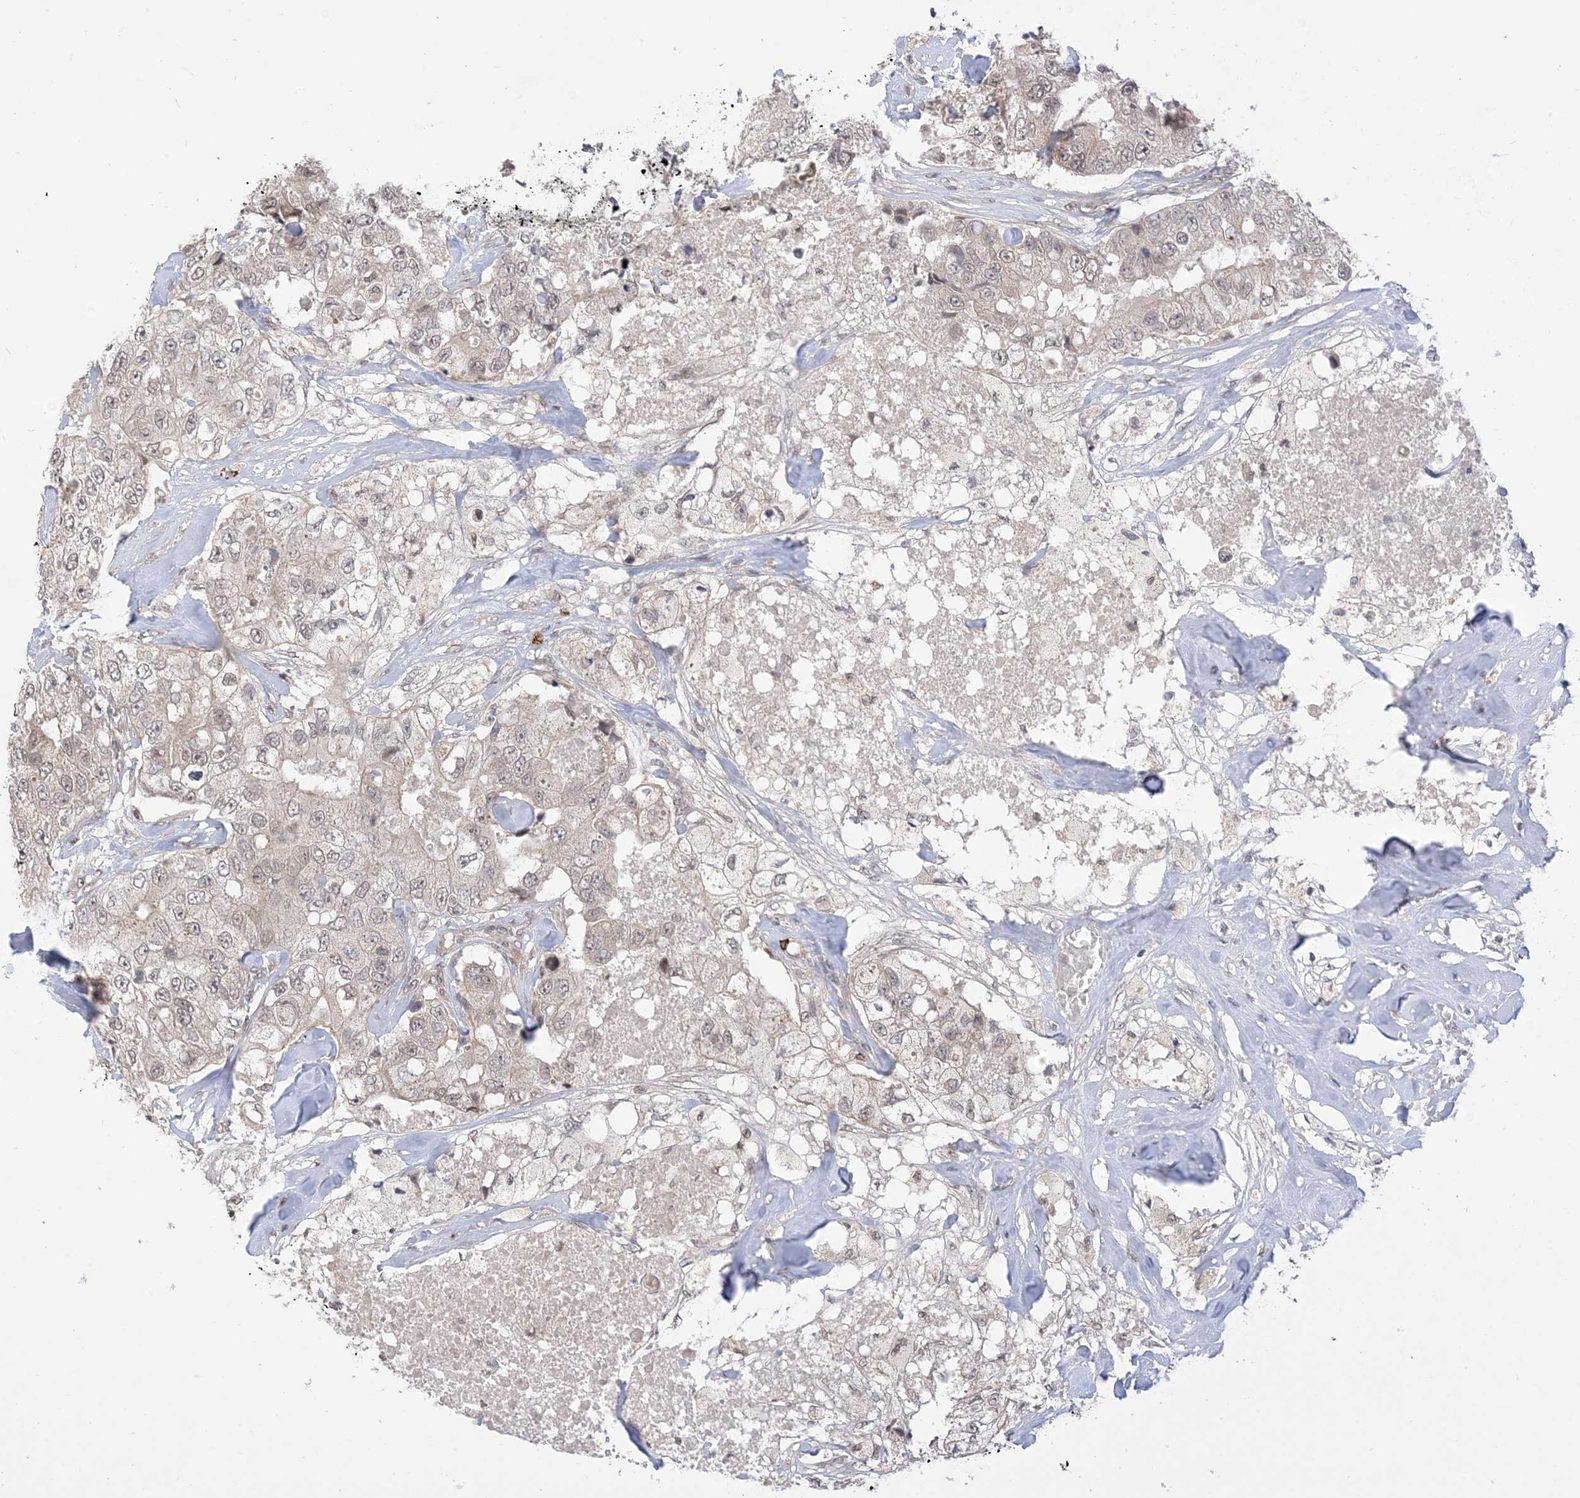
{"staining": {"intensity": "weak", "quantity": "<25%", "location": "cytoplasmic/membranous"}, "tissue": "breast cancer", "cell_type": "Tumor cells", "image_type": "cancer", "snomed": [{"axis": "morphology", "description": "Duct carcinoma"}, {"axis": "topography", "description": "Breast"}], "caption": "A photomicrograph of breast invasive ductal carcinoma stained for a protein shows no brown staining in tumor cells. (Stains: DAB immunohistochemistry with hematoxylin counter stain, Microscopy: brightfield microscopy at high magnification).", "gene": "RANBP9", "patient": {"sex": "female", "age": 62}}